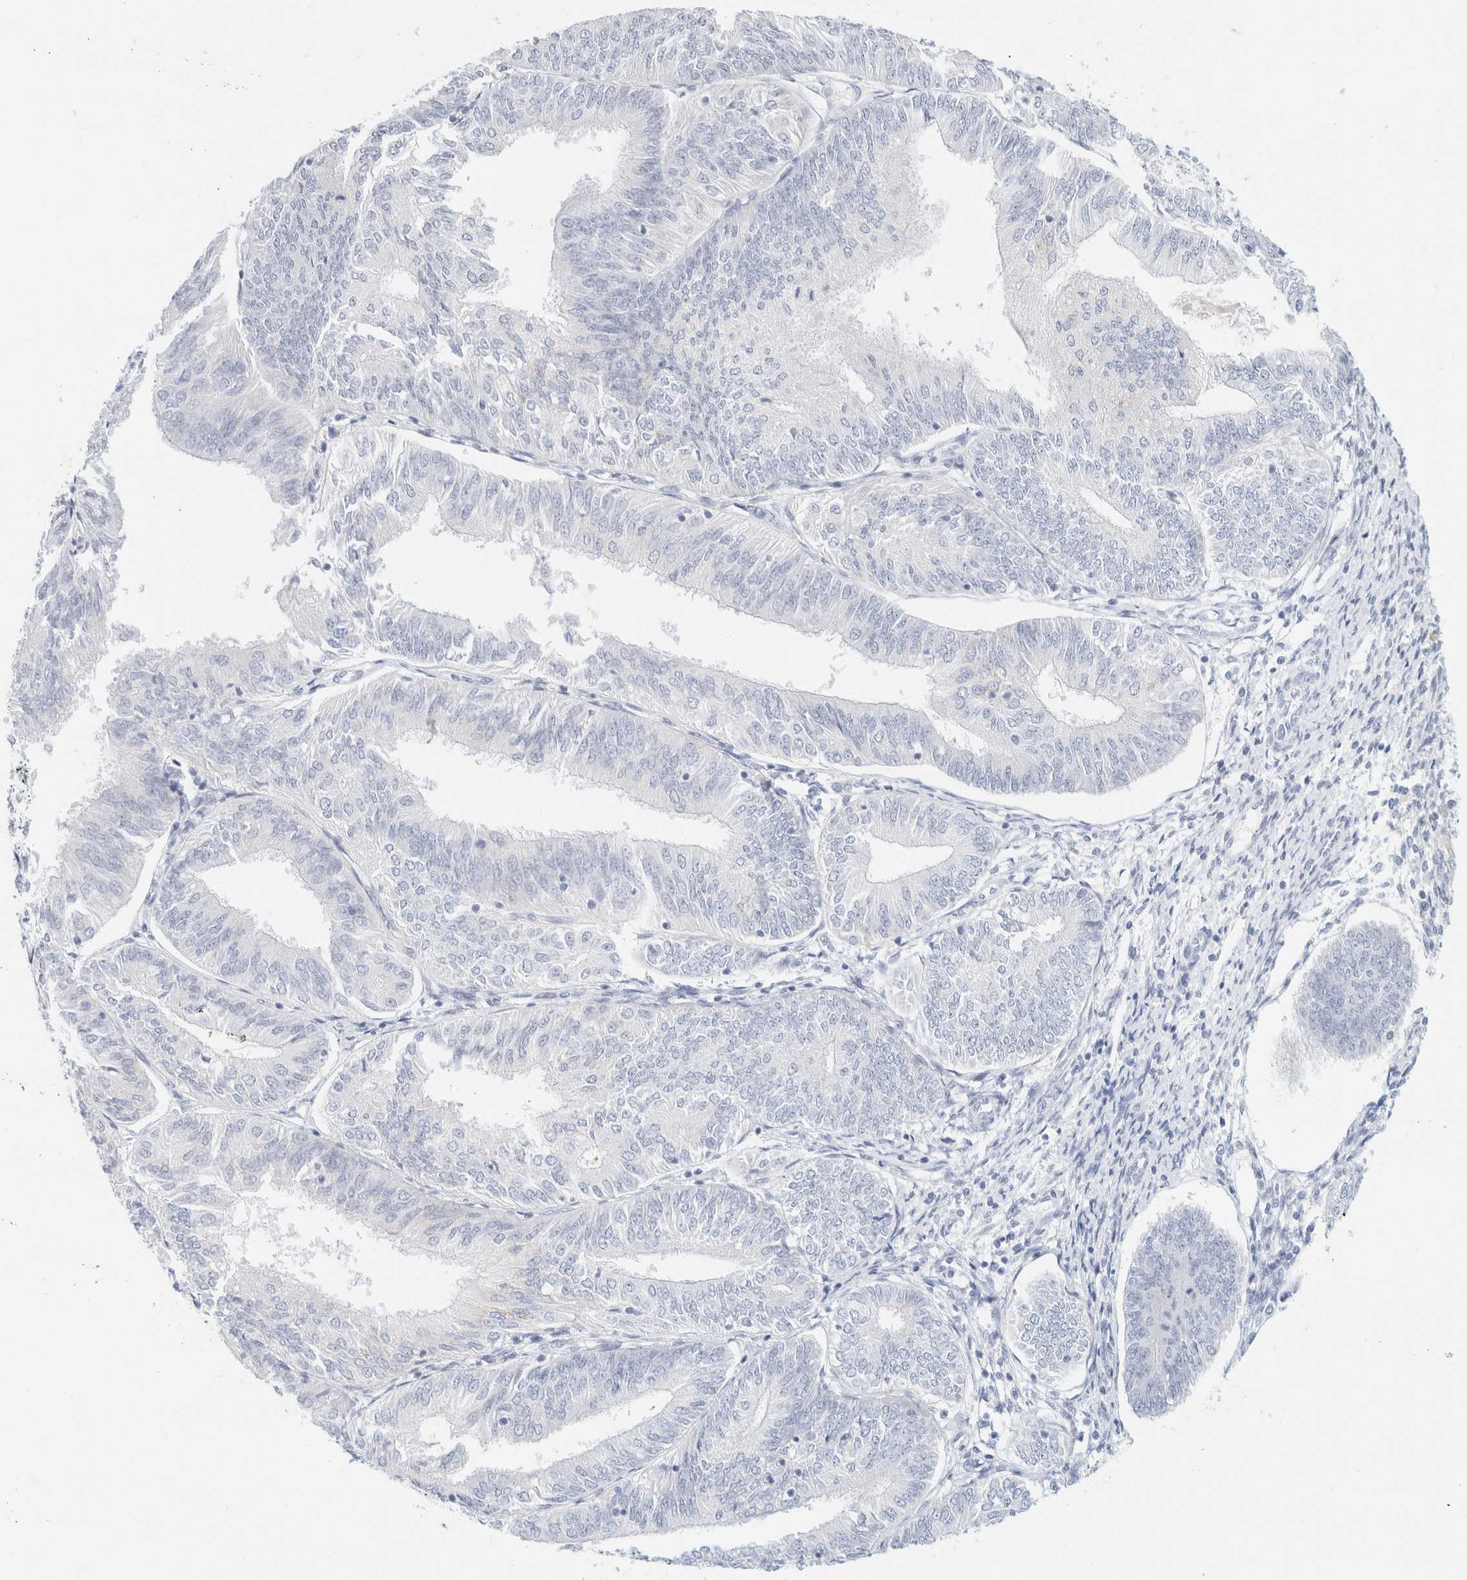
{"staining": {"intensity": "negative", "quantity": "none", "location": "none"}, "tissue": "endometrial cancer", "cell_type": "Tumor cells", "image_type": "cancer", "snomed": [{"axis": "morphology", "description": "Adenocarcinoma, NOS"}, {"axis": "topography", "description": "Endometrium"}], "caption": "Endometrial cancer was stained to show a protein in brown. There is no significant positivity in tumor cells. (DAB immunohistochemistry (IHC), high magnification).", "gene": "KRT20", "patient": {"sex": "female", "age": 58}}